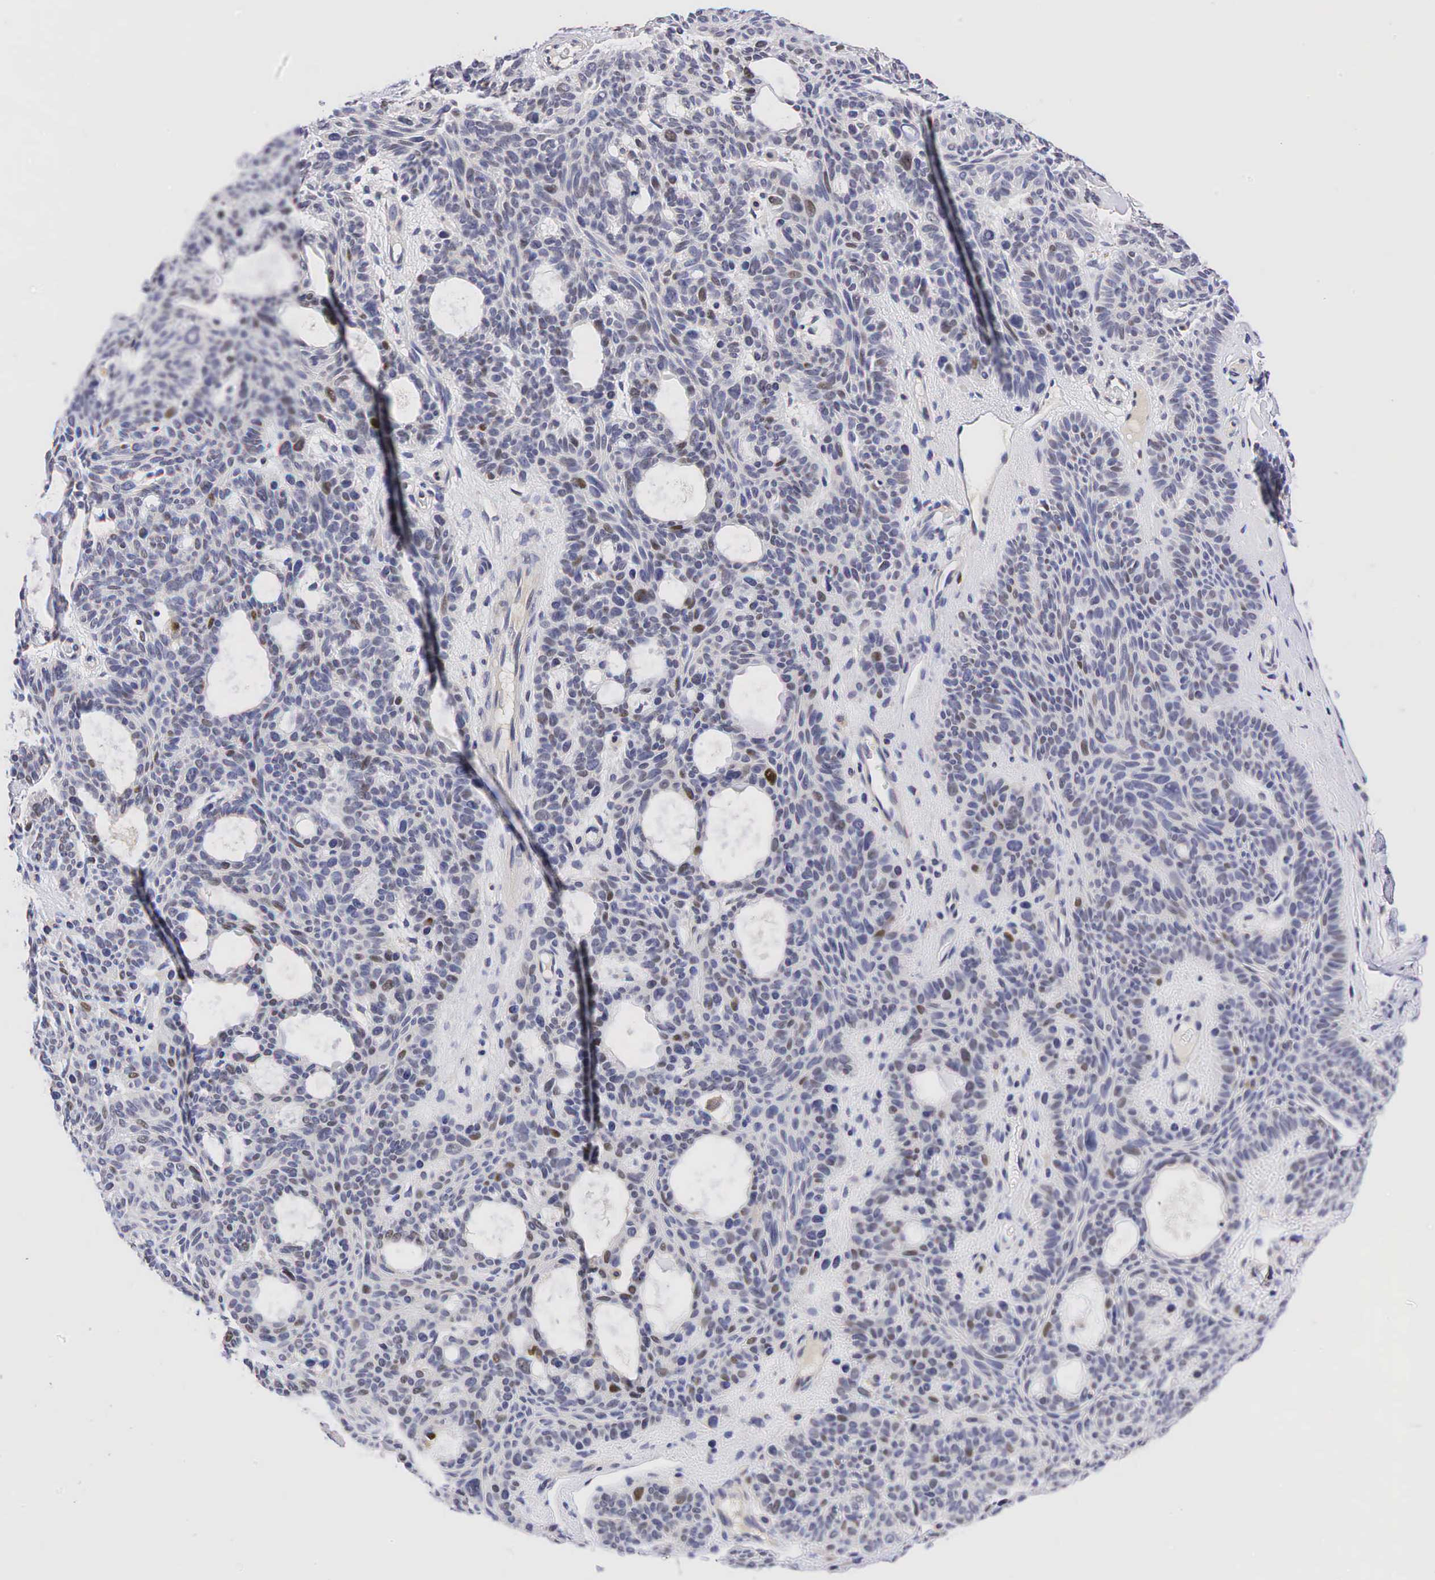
{"staining": {"intensity": "moderate", "quantity": "<25%", "location": "nuclear"}, "tissue": "skin cancer", "cell_type": "Tumor cells", "image_type": "cancer", "snomed": [{"axis": "morphology", "description": "Basal cell carcinoma"}, {"axis": "topography", "description": "Skin"}], "caption": "Protein positivity by IHC demonstrates moderate nuclear expression in approximately <25% of tumor cells in basal cell carcinoma (skin).", "gene": "CCND1", "patient": {"sex": "male", "age": 44}}